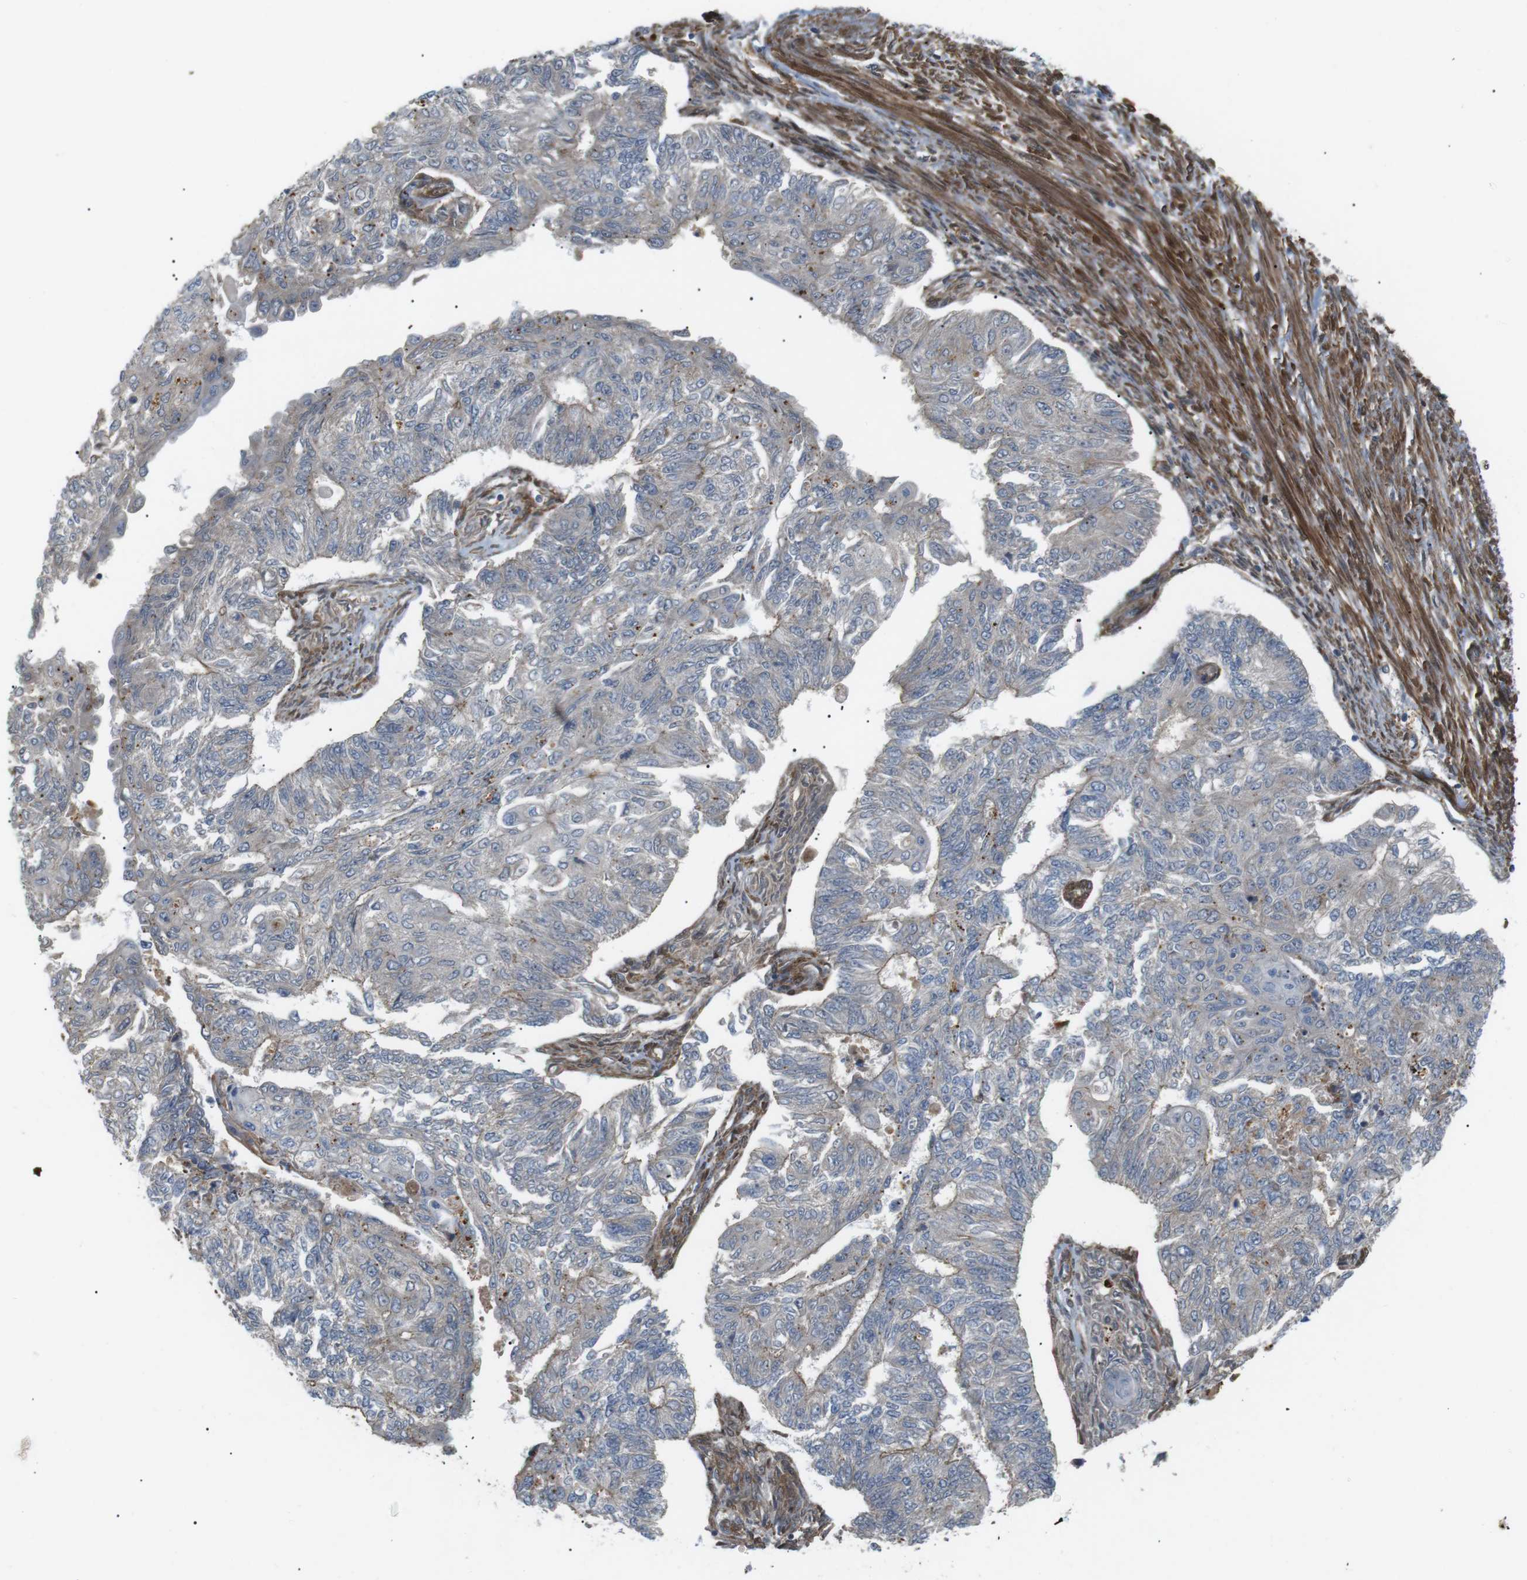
{"staining": {"intensity": "weak", "quantity": "<25%", "location": "cytoplasmic/membranous"}, "tissue": "endometrial cancer", "cell_type": "Tumor cells", "image_type": "cancer", "snomed": [{"axis": "morphology", "description": "Adenocarcinoma, NOS"}, {"axis": "topography", "description": "Endometrium"}], "caption": "There is no significant expression in tumor cells of endometrial adenocarcinoma. (Immunohistochemistry, brightfield microscopy, high magnification).", "gene": "KANK2", "patient": {"sex": "female", "age": 32}}